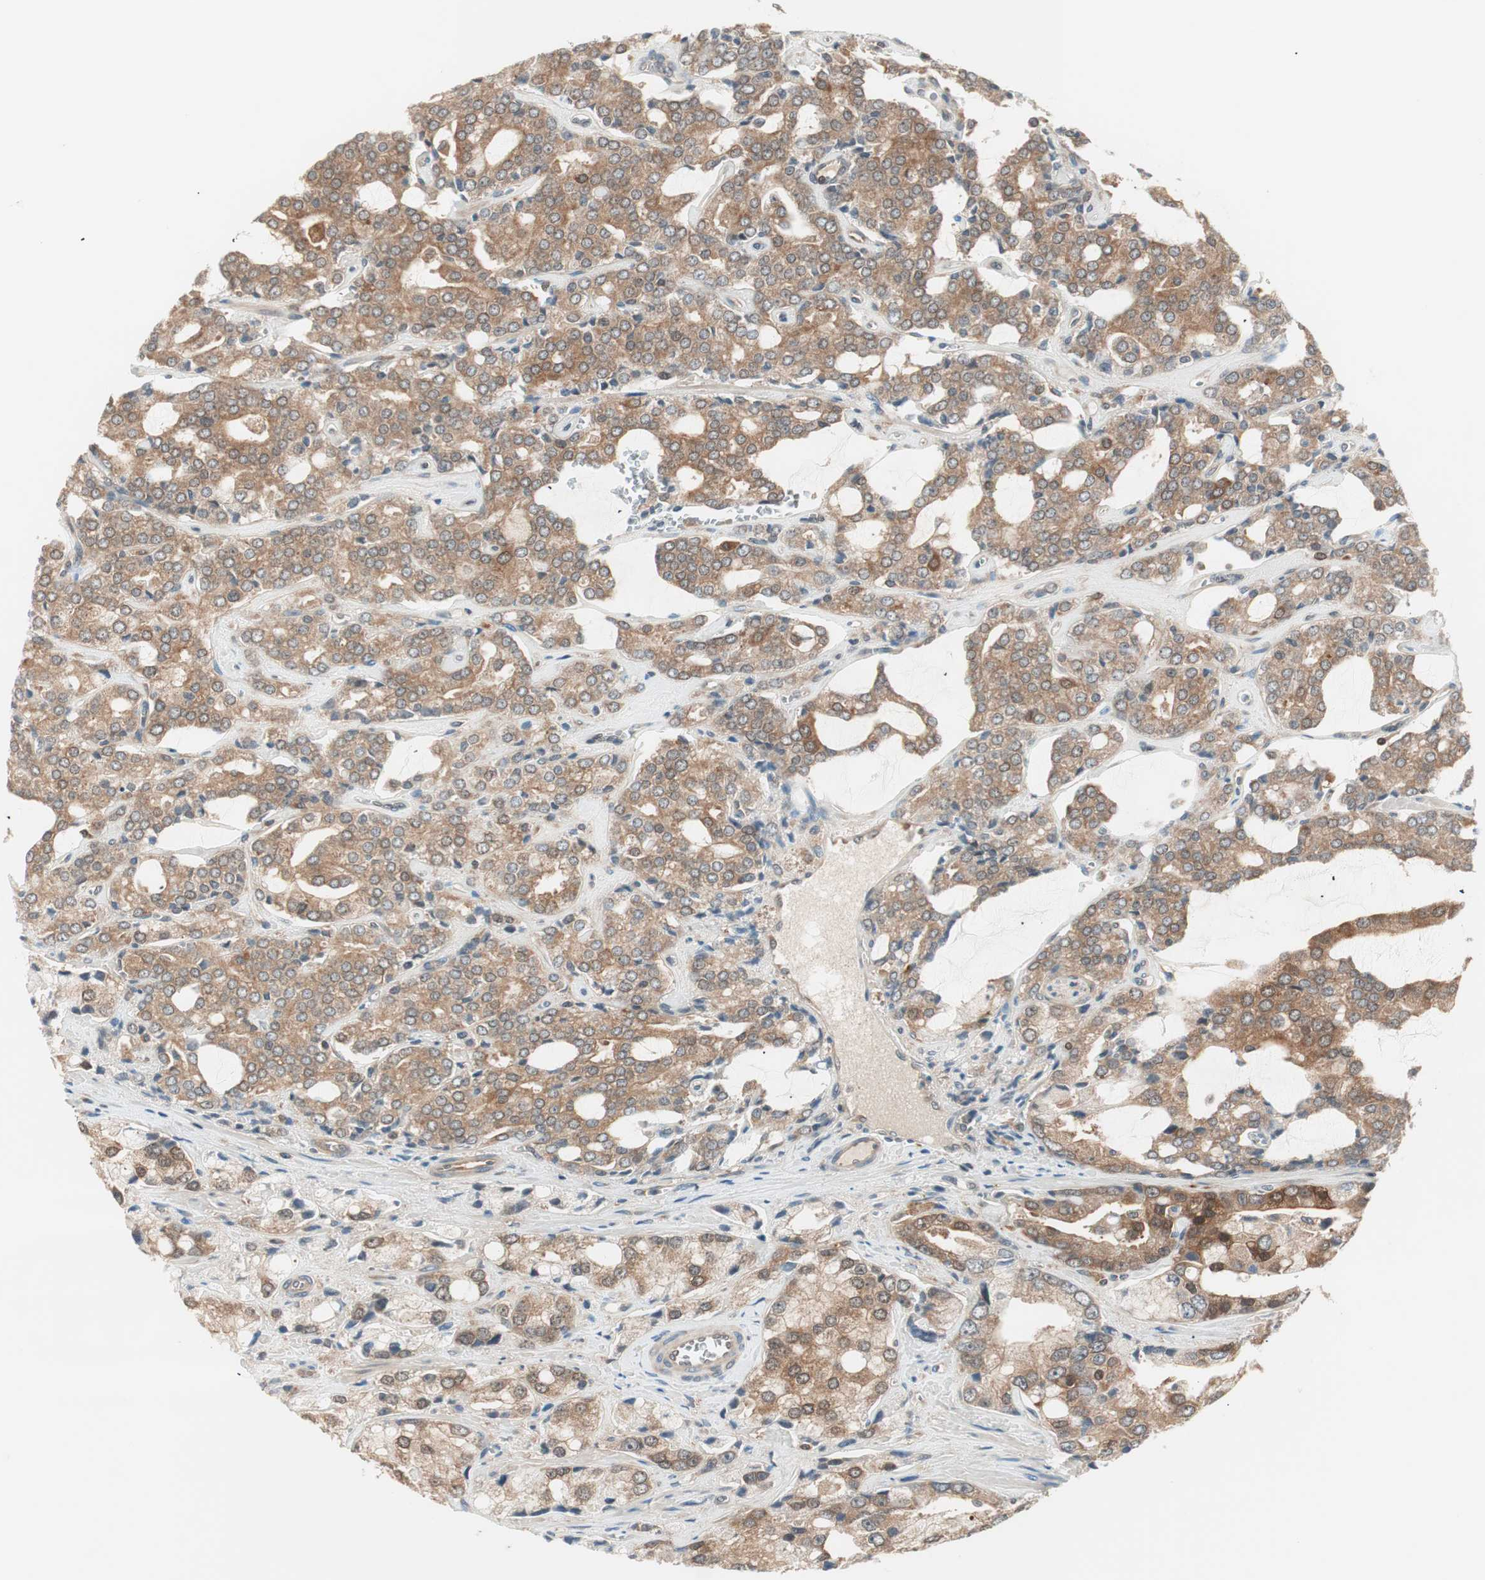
{"staining": {"intensity": "moderate", "quantity": ">75%", "location": "cytoplasmic/membranous"}, "tissue": "prostate cancer", "cell_type": "Tumor cells", "image_type": "cancer", "snomed": [{"axis": "morphology", "description": "Adenocarcinoma, High grade"}, {"axis": "topography", "description": "Prostate"}], "caption": "Protein expression analysis of human prostate cancer (high-grade adenocarcinoma) reveals moderate cytoplasmic/membranous staining in about >75% of tumor cells.", "gene": "GALT", "patient": {"sex": "male", "age": 67}}